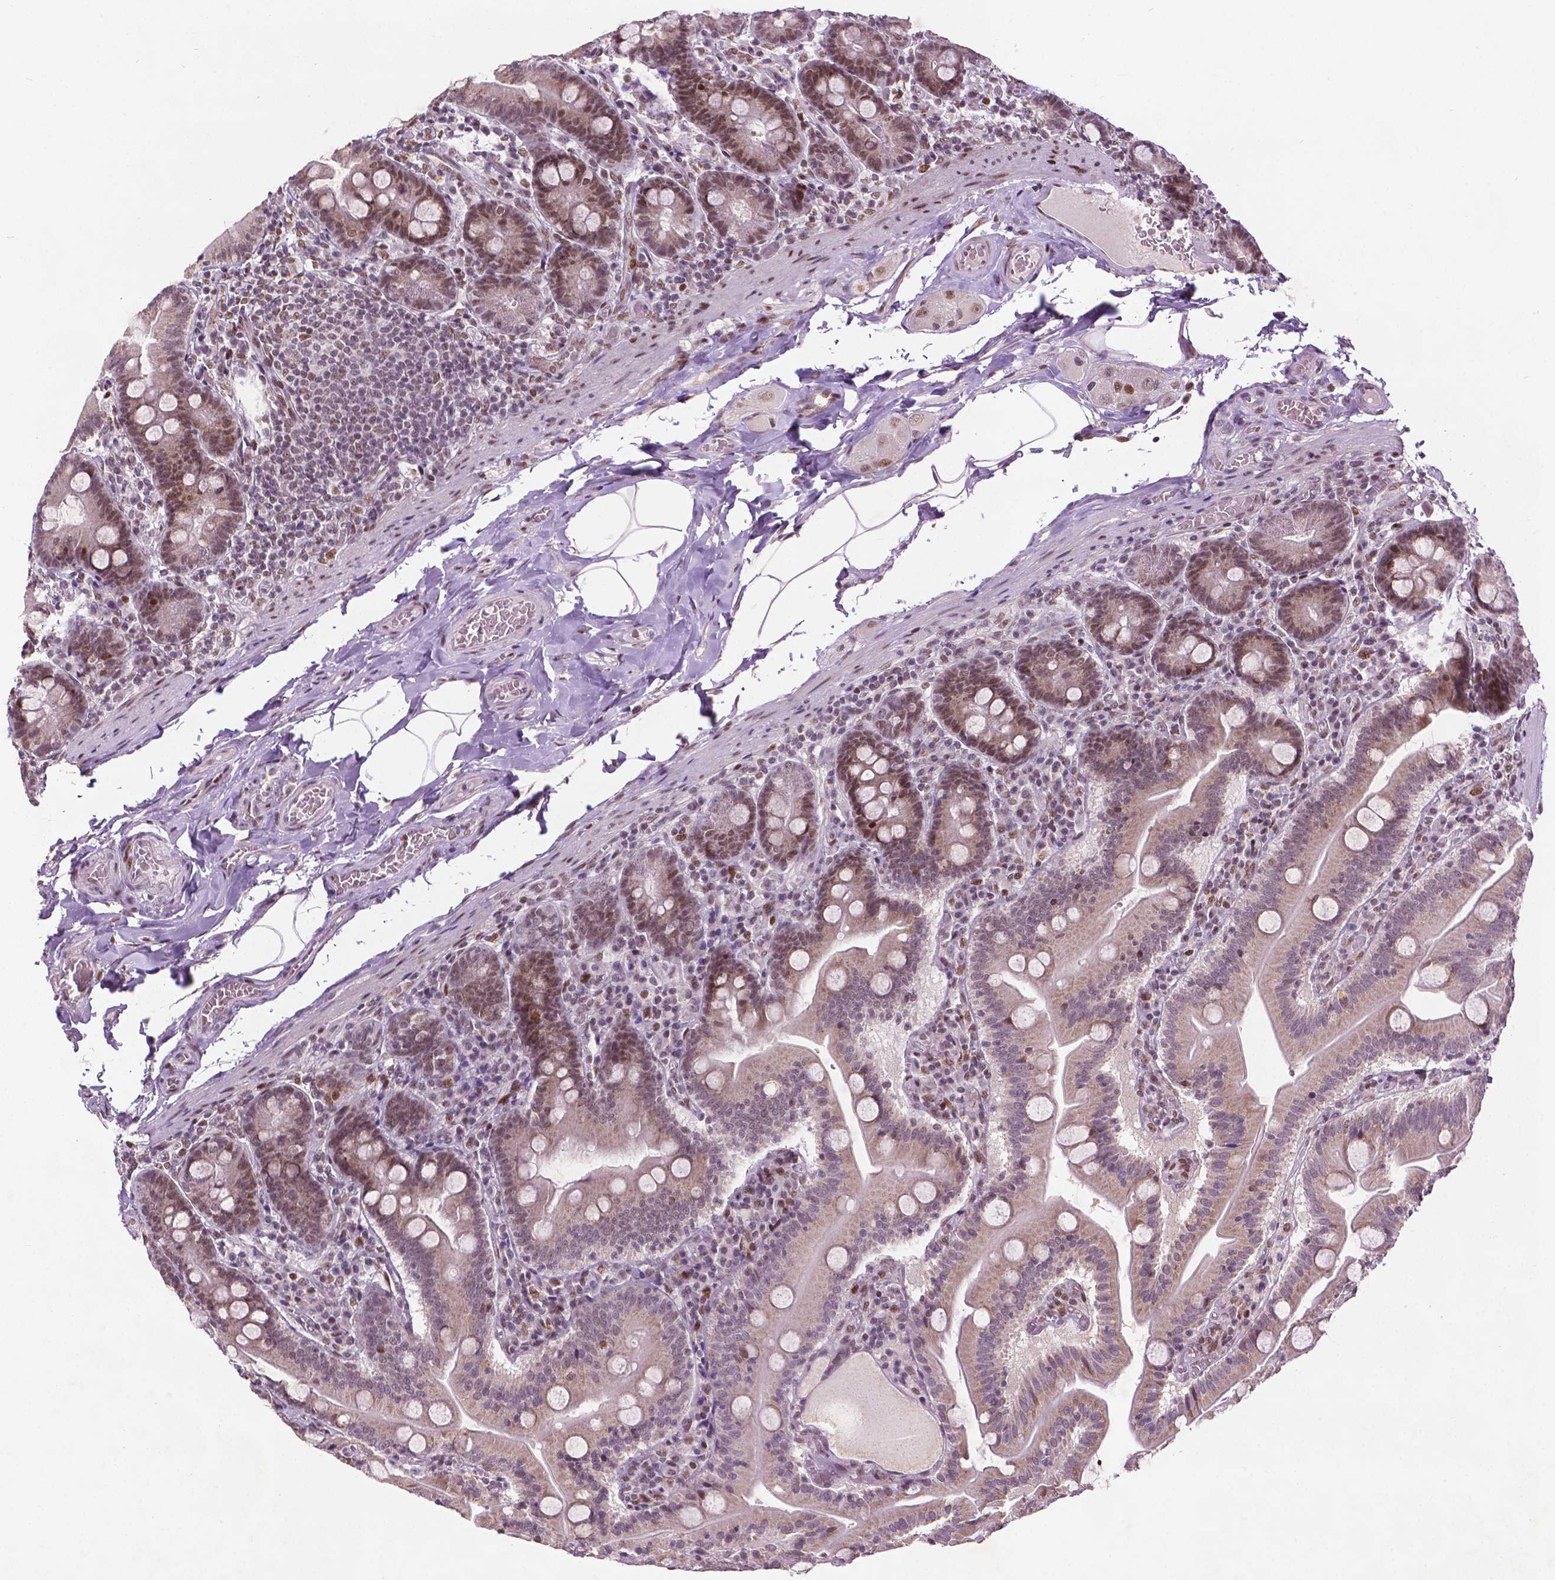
{"staining": {"intensity": "moderate", "quantity": "25%-75%", "location": "cytoplasmic/membranous,nuclear"}, "tissue": "small intestine", "cell_type": "Glandular cells", "image_type": "normal", "snomed": [{"axis": "morphology", "description": "Normal tissue, NOS"}, {"axis": "topography", "description": "Small intestine"}], "caption": "The micrograph reveals a brown stain indicating the presence of a protein in the cytoplasmic/membranous,nuclear of glandular cells in small intestine. The protein is shown in brown color, while the nuclei are stained blue.", "gene": "ZNF41", "patient": {"sex": "male", "age": 37}}